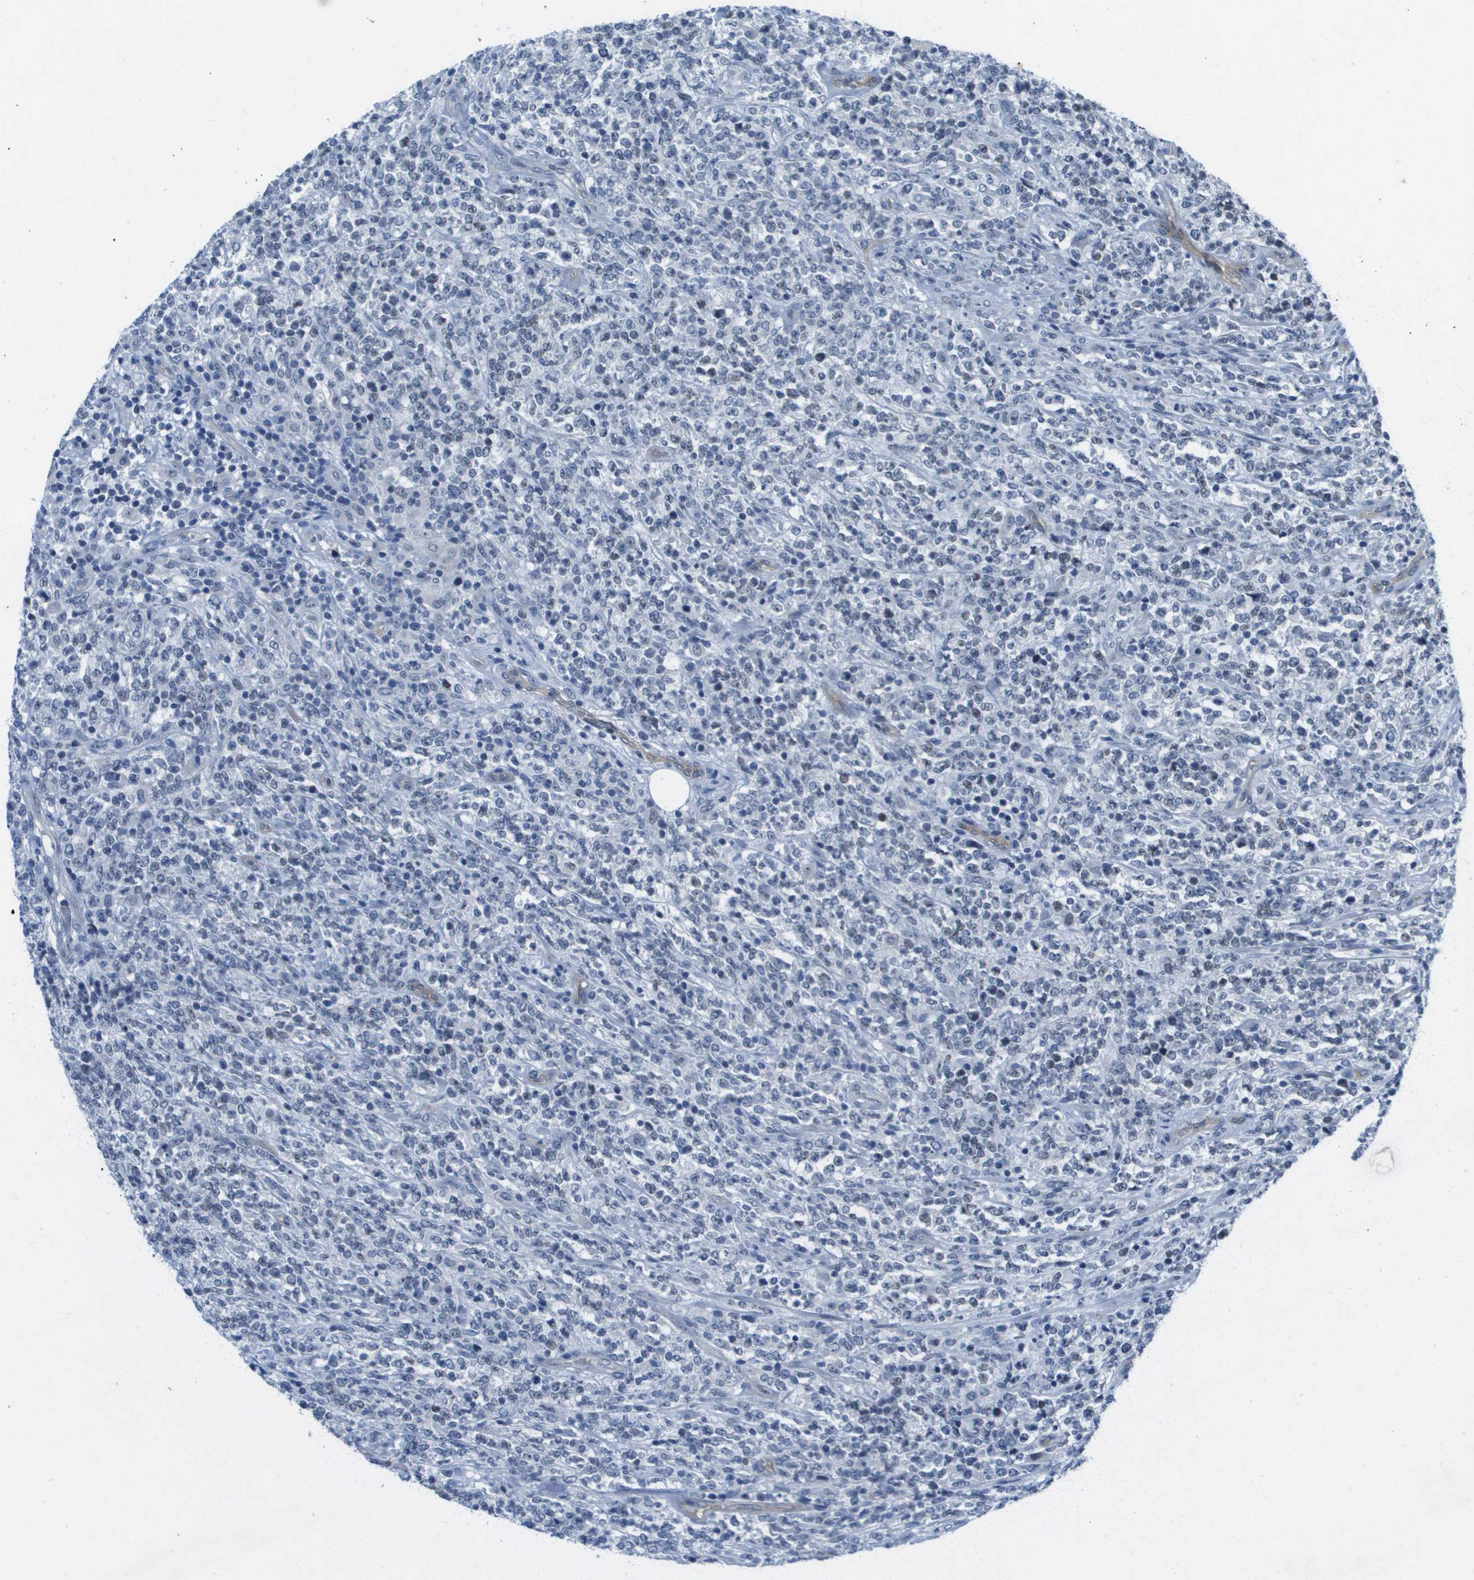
{"staining": {"intensity": "negative", "quantity": "none", "location": "none"}, "tissue": "lymphoma", "cell_type": "Tumor cells", "image_type": "cancer", "snomed": [{"axis": "morphology", "description": "Malignant lymphoma, non-Hodgkin's type, High grade"}, {"axis": "topography", "description": "Soft tissue"}], "caption": "Lymphoma was stained to show a protein in brown. There is no significant expression in tumor cells. (DAB immunohistochemistry (IHC) visualized using brightfield microscopy, high magnification).", "gene": "ITGA6", "patient": {"sex": "male", "age": 18}}